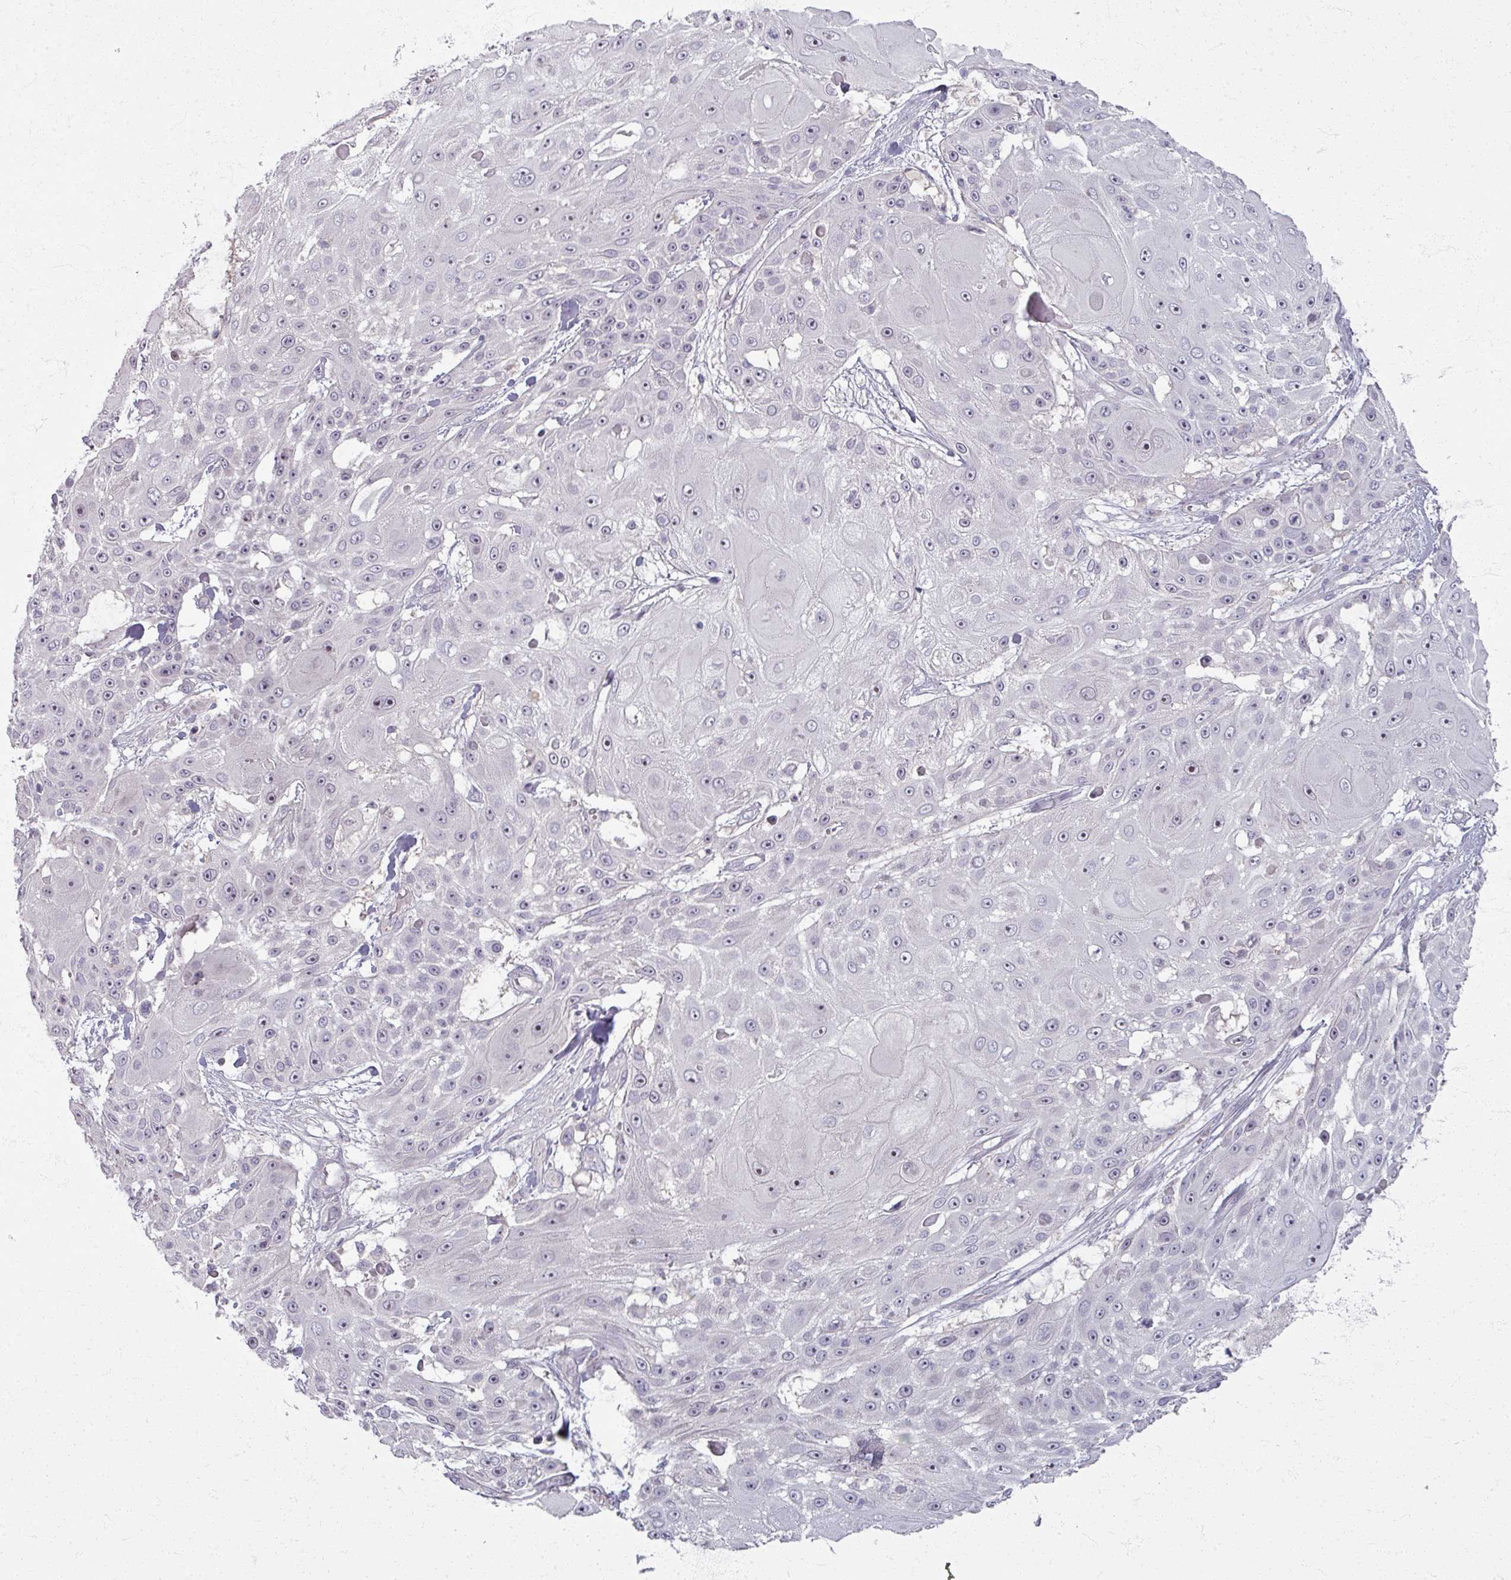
{"staining": {"intensity": "weak", "quantity": "25%-75%", "location": "nuclear"}, "tissue": "skin cancer", "cell_type": "Tumor cells", "image_type": "cancer", "snomed": [{"axis": "morphology", "description": "Squamous cell carcinoma, NOS"}, {"axis": "topography", "description": "Skin"}], "caption": "The micrograph reveals a brown stain indicating the presence of a protein in the nuclear of tumor cells in skin squamous cell carcinoma.", "gene": "TTLL7", "patient": {"sex": "female", "age": 86}}